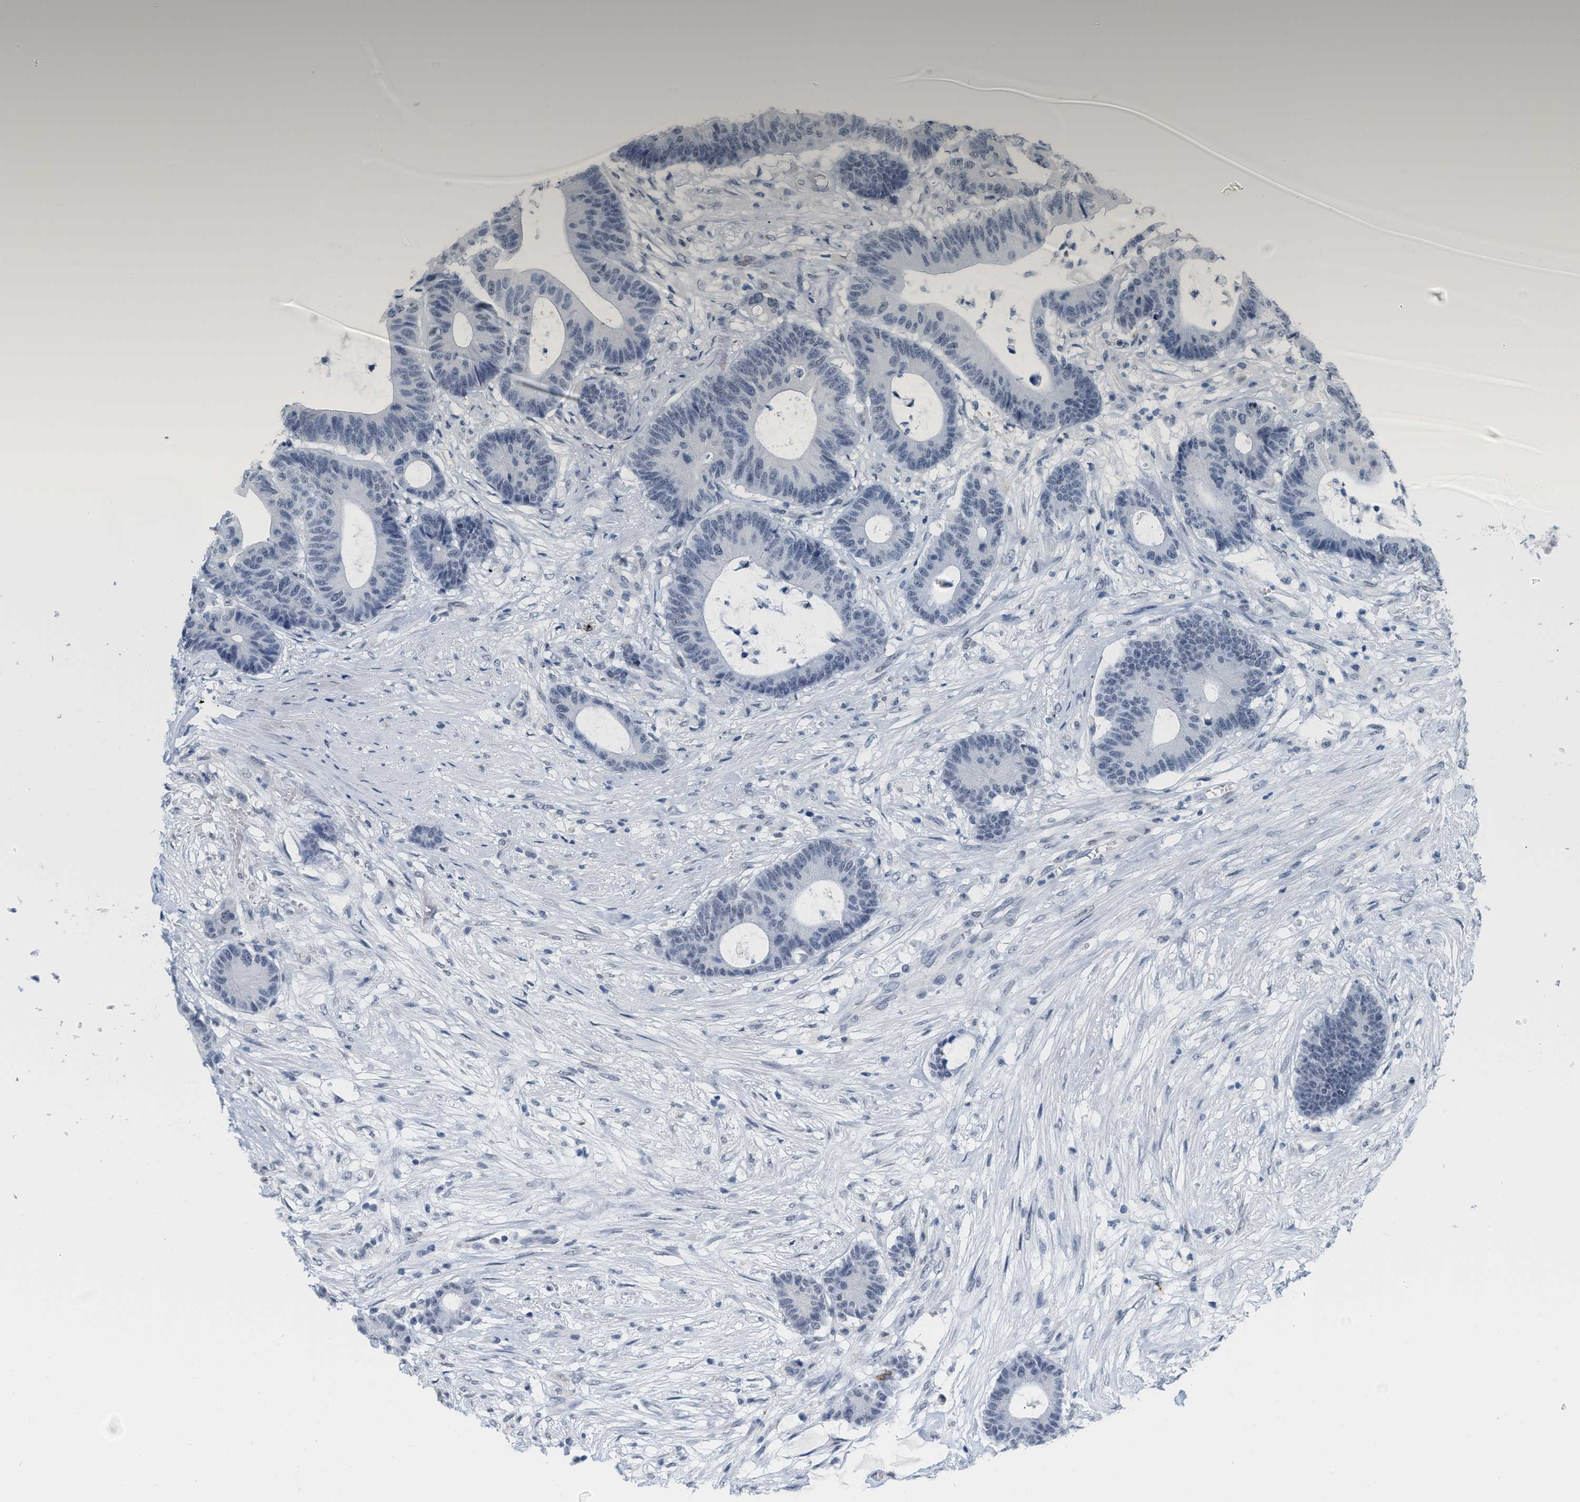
{"staining": {"intensity": "negative", "quantity": "none", "location": "none"}, "tissue": "colorectal cancer", "cell_type": "Tumor cells", "image_type": "cancer", "snomed": [{"axis": "morphology", "description": "Adenocarcinoma, NOS"}, {"axis": "topography", "description": "Colon"}], "caption": "The immunohistochemistry image has no significant positivity in tumor cells of adenocarcinoma (colorectal) tissue.", "gene": "XIRP1", "patient": {"sex": "female", "age": 84}}